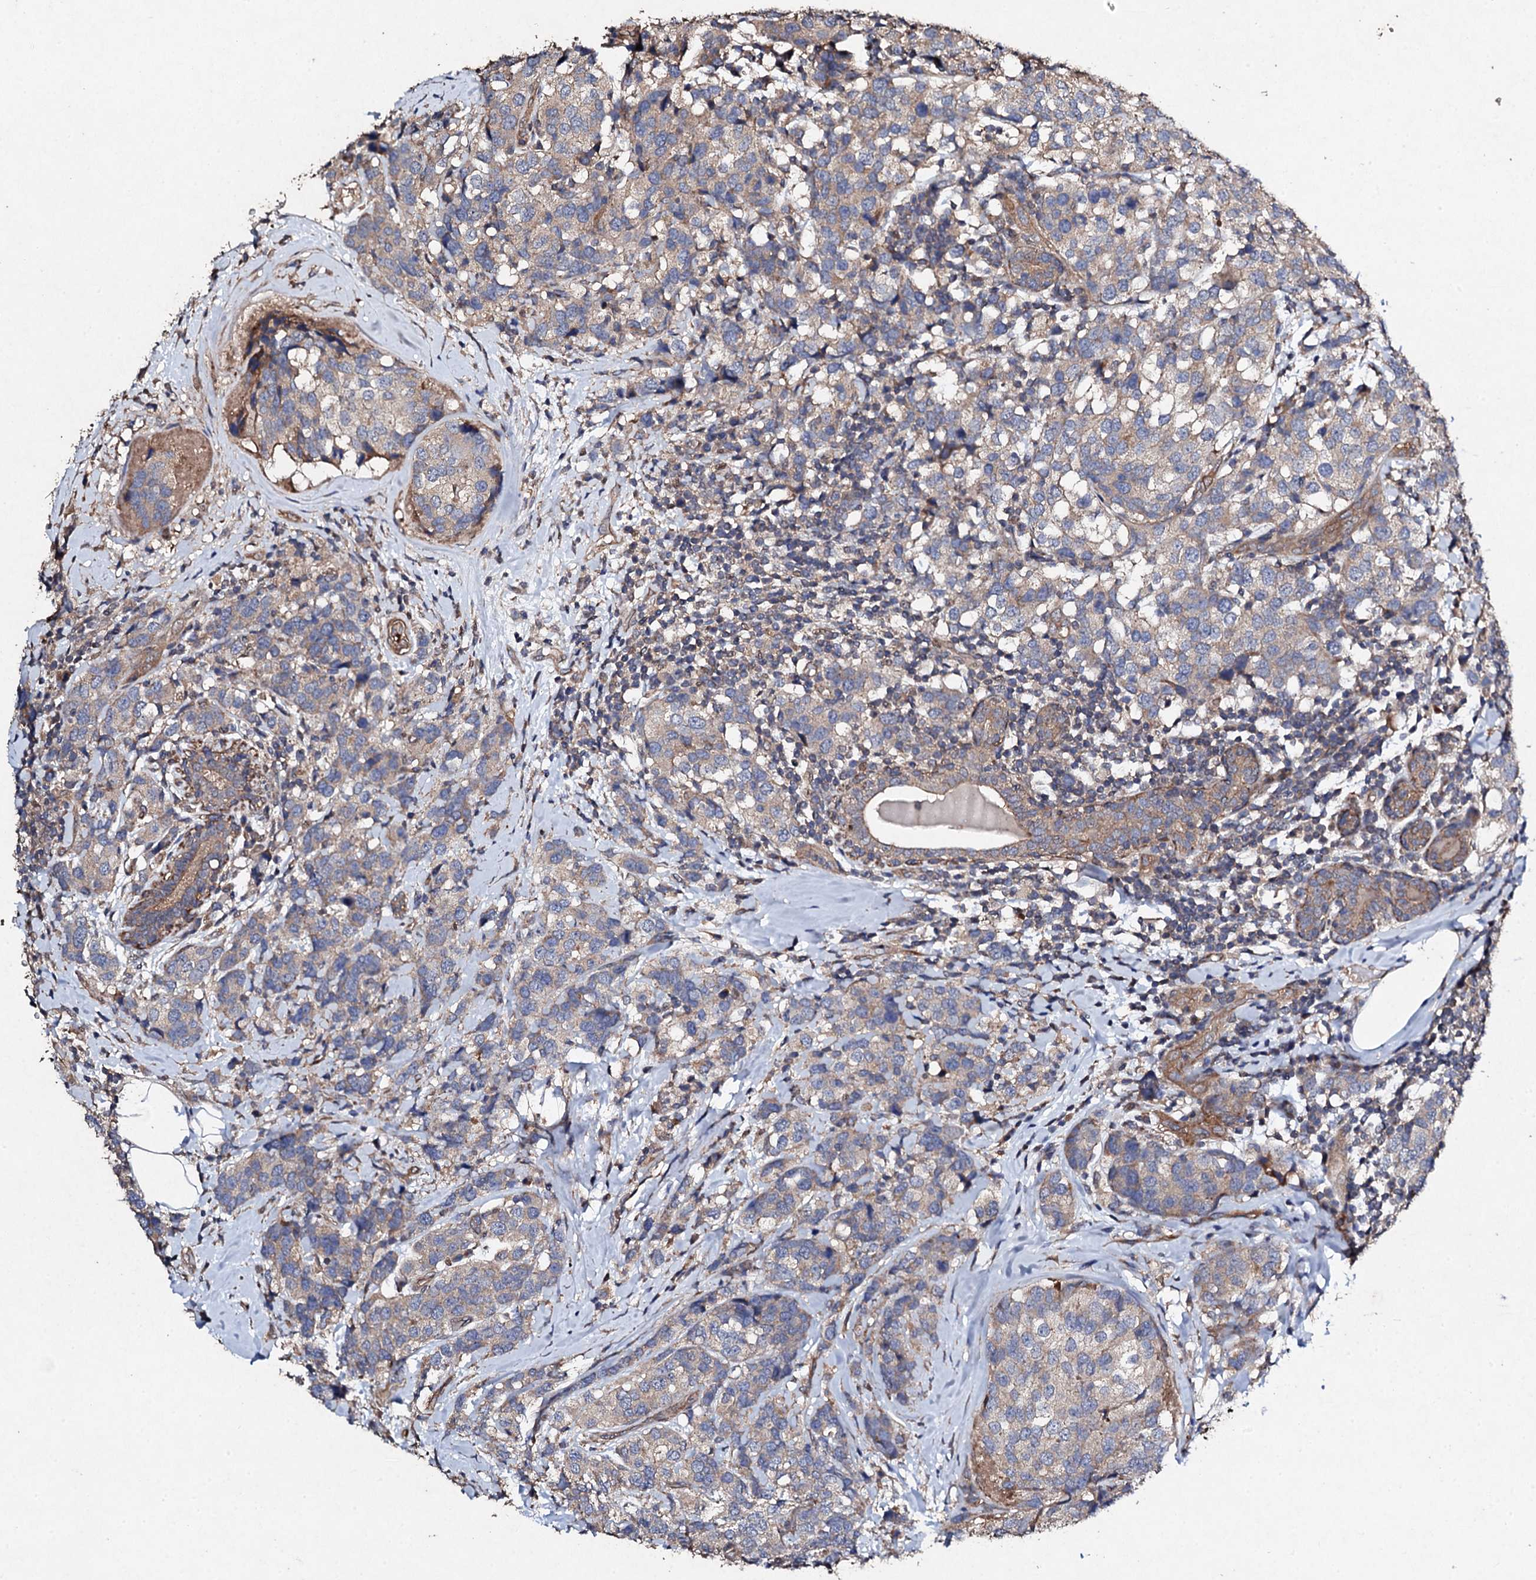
{"staining": {"intensity": "weak", "quantity": "25%-75%", "location": "cytoplasmic/membranous"}, "tissue": "breast cancer", "cell_type": "Tumor cells", "image_type": "cancer", "snomed": [{"axis": "morphology", "description": "Lobular carcinoma"}, {"axis": "topography", "description": "Breast"}], "caption": "Immunohistochemistry of human breast lobular carcinoma displays low levels of weak cytoplasmic/membranous staining in approximately 25%-75% of tumor cells.", "gene": "MOCOS", "patient": {"sex": "female", "age": 59}}